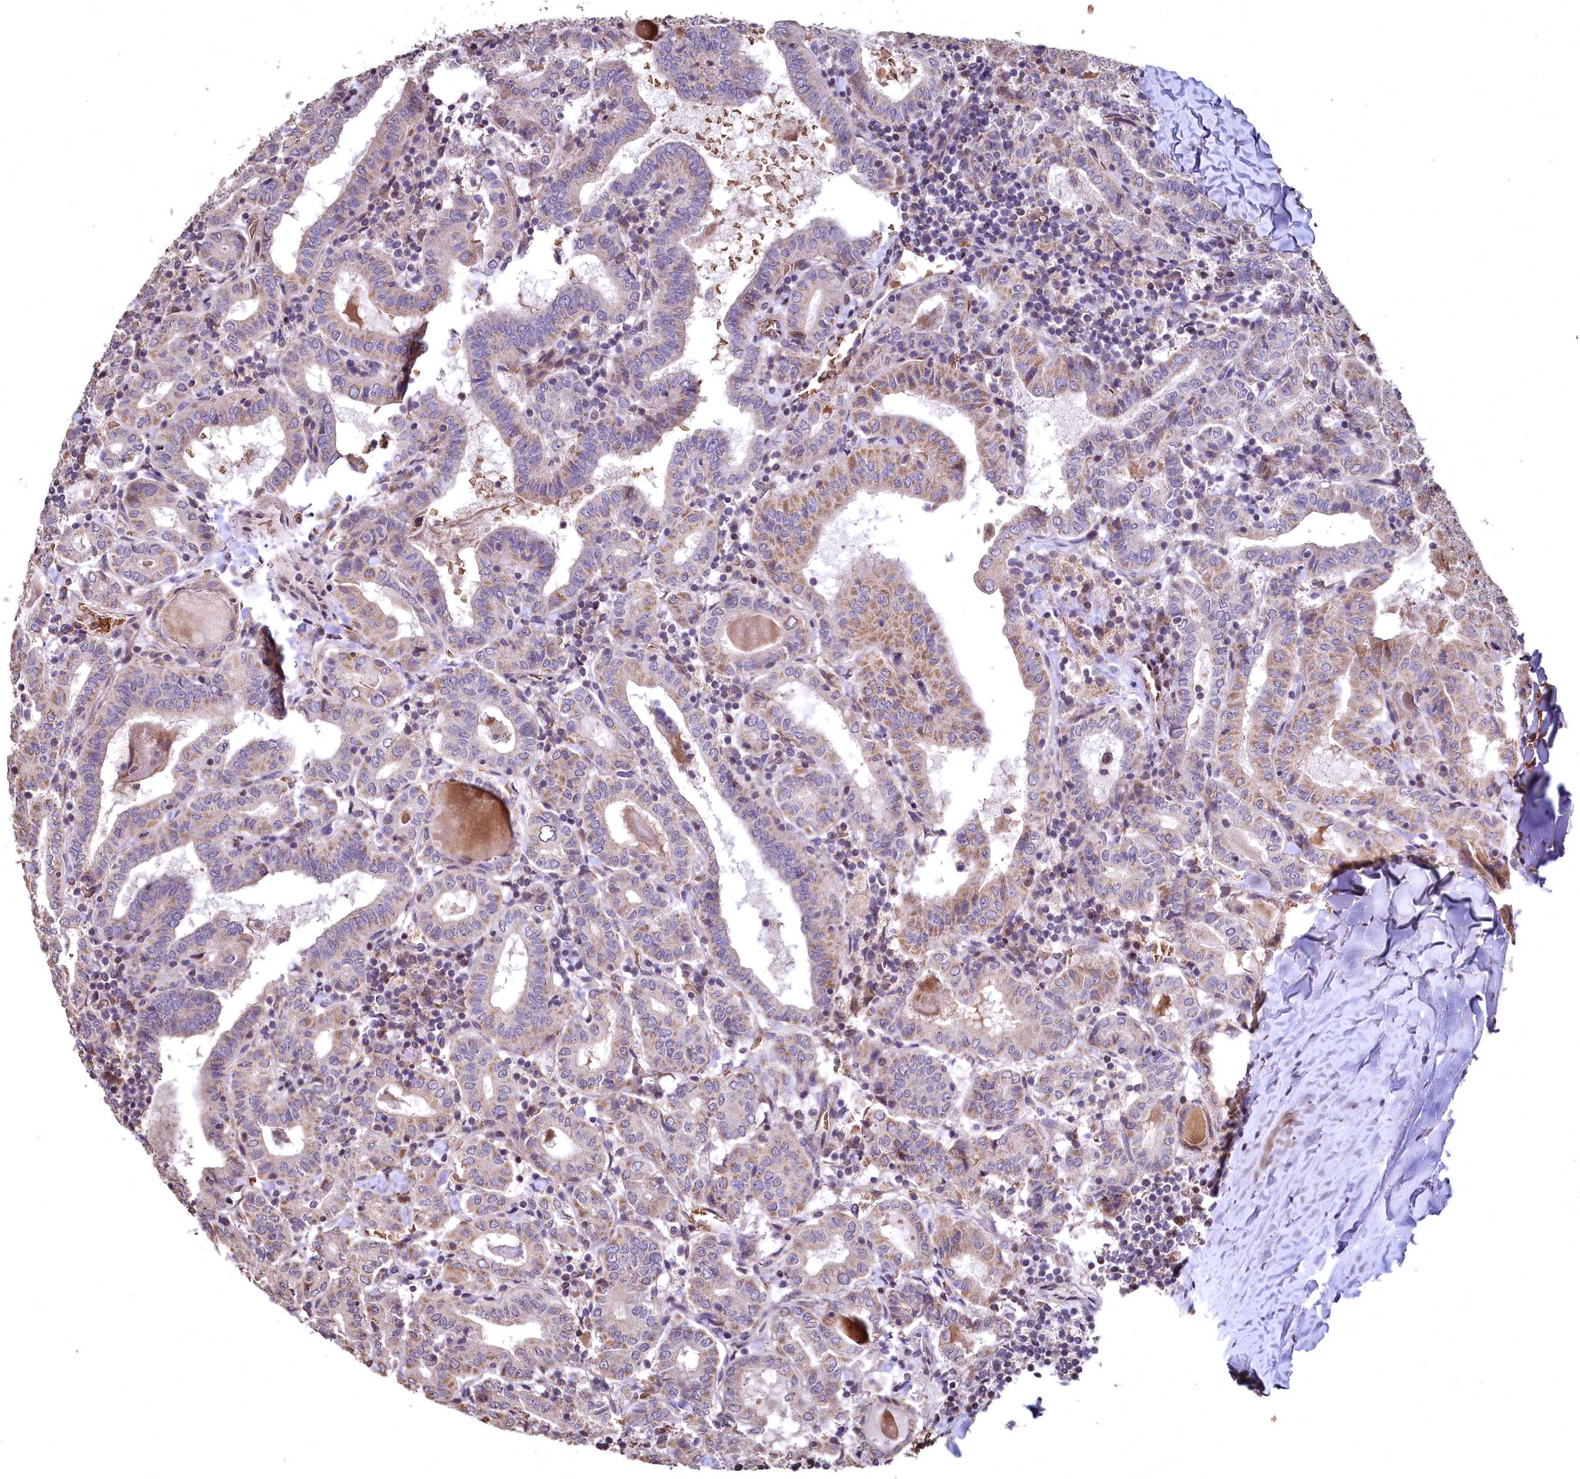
{"staining": {"intensity": "weak", "quantity": "<25%", "location": "cytoplasmic/membranous"}, "tissue": "thyroid cancer", "cell_type": "Tumor cells", "image_type": "cancer", "snomed": [{"axis": "morphology", "description": "Papillary adenocarcinoma, NOS"}, {"axis": "topography", "description": "Thyroid gland"}], "caption": "The photomicrograph exhibits no staining of tumor cells in thyroid cancer. (DAB (3,3'-diaminobenzidine) immunohistochemistry (IHC) visualized using brightfield microscopy, high magnification).", "gene": "SPTA1", "patient": {"sex": "female", "age": 72}}